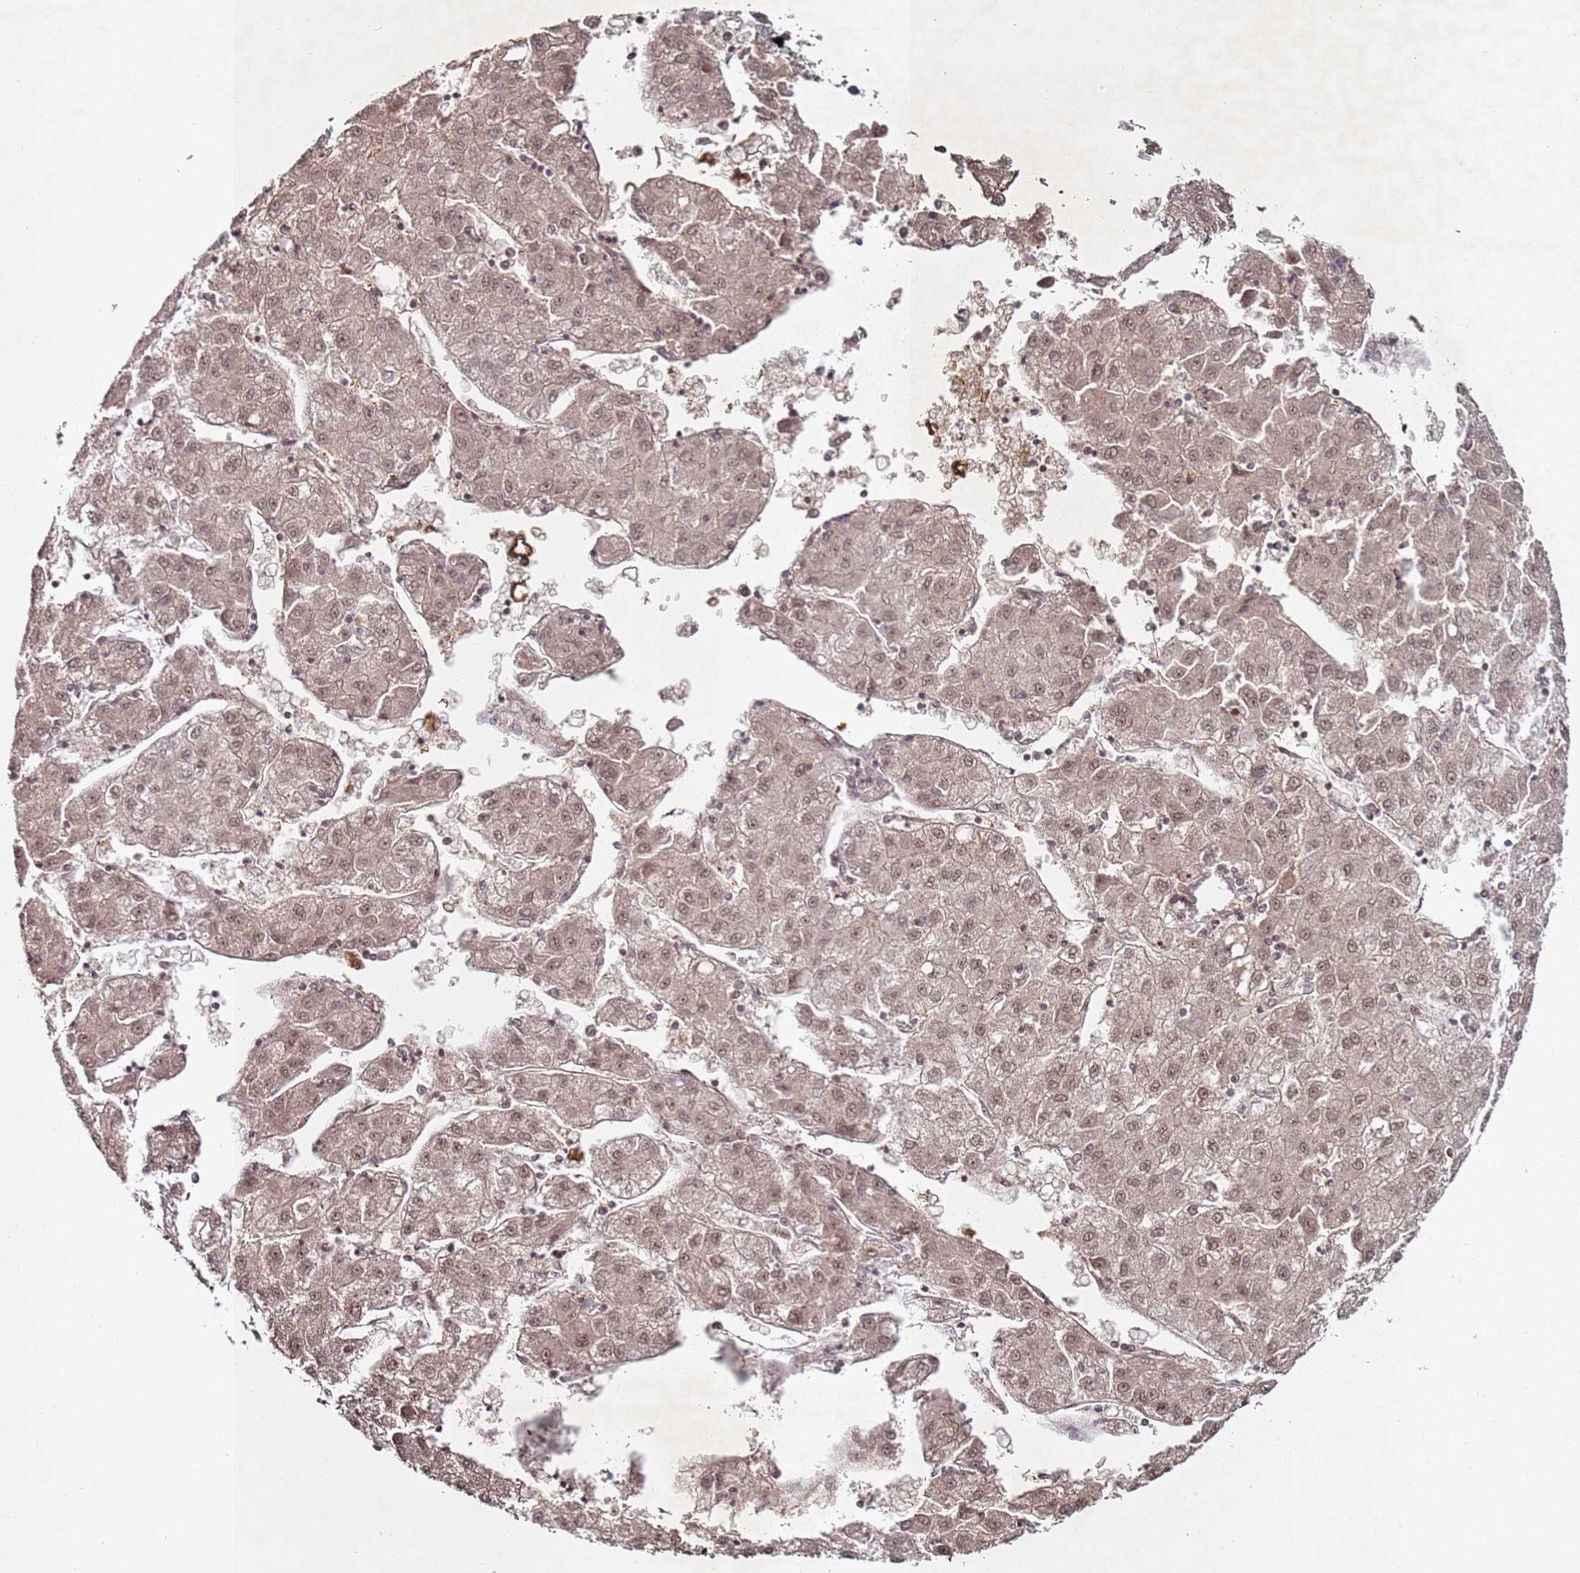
{"staining": {"intensity": "moderate", "quantity": ">75%", "location": "cytoplasmic/membranous,nuclear"}, "tissue": "liver cancer", "cell_type": "Tumor cells", "image_type": "cancer", "snomed": [{"axis": "morphology", "description": "Carcinoma, Hepatocellular, NOS"}, {"axis": "topography", "description": "Liver"}], "caption": "Human liver cancer stained for a protein (brown) exhibits moderate cytoplasmic/membranous and nuclear positive staining in about >75% of tumor cells.", "gene": "ATF6B", "patient": {"sex": "male", "age": 72}}